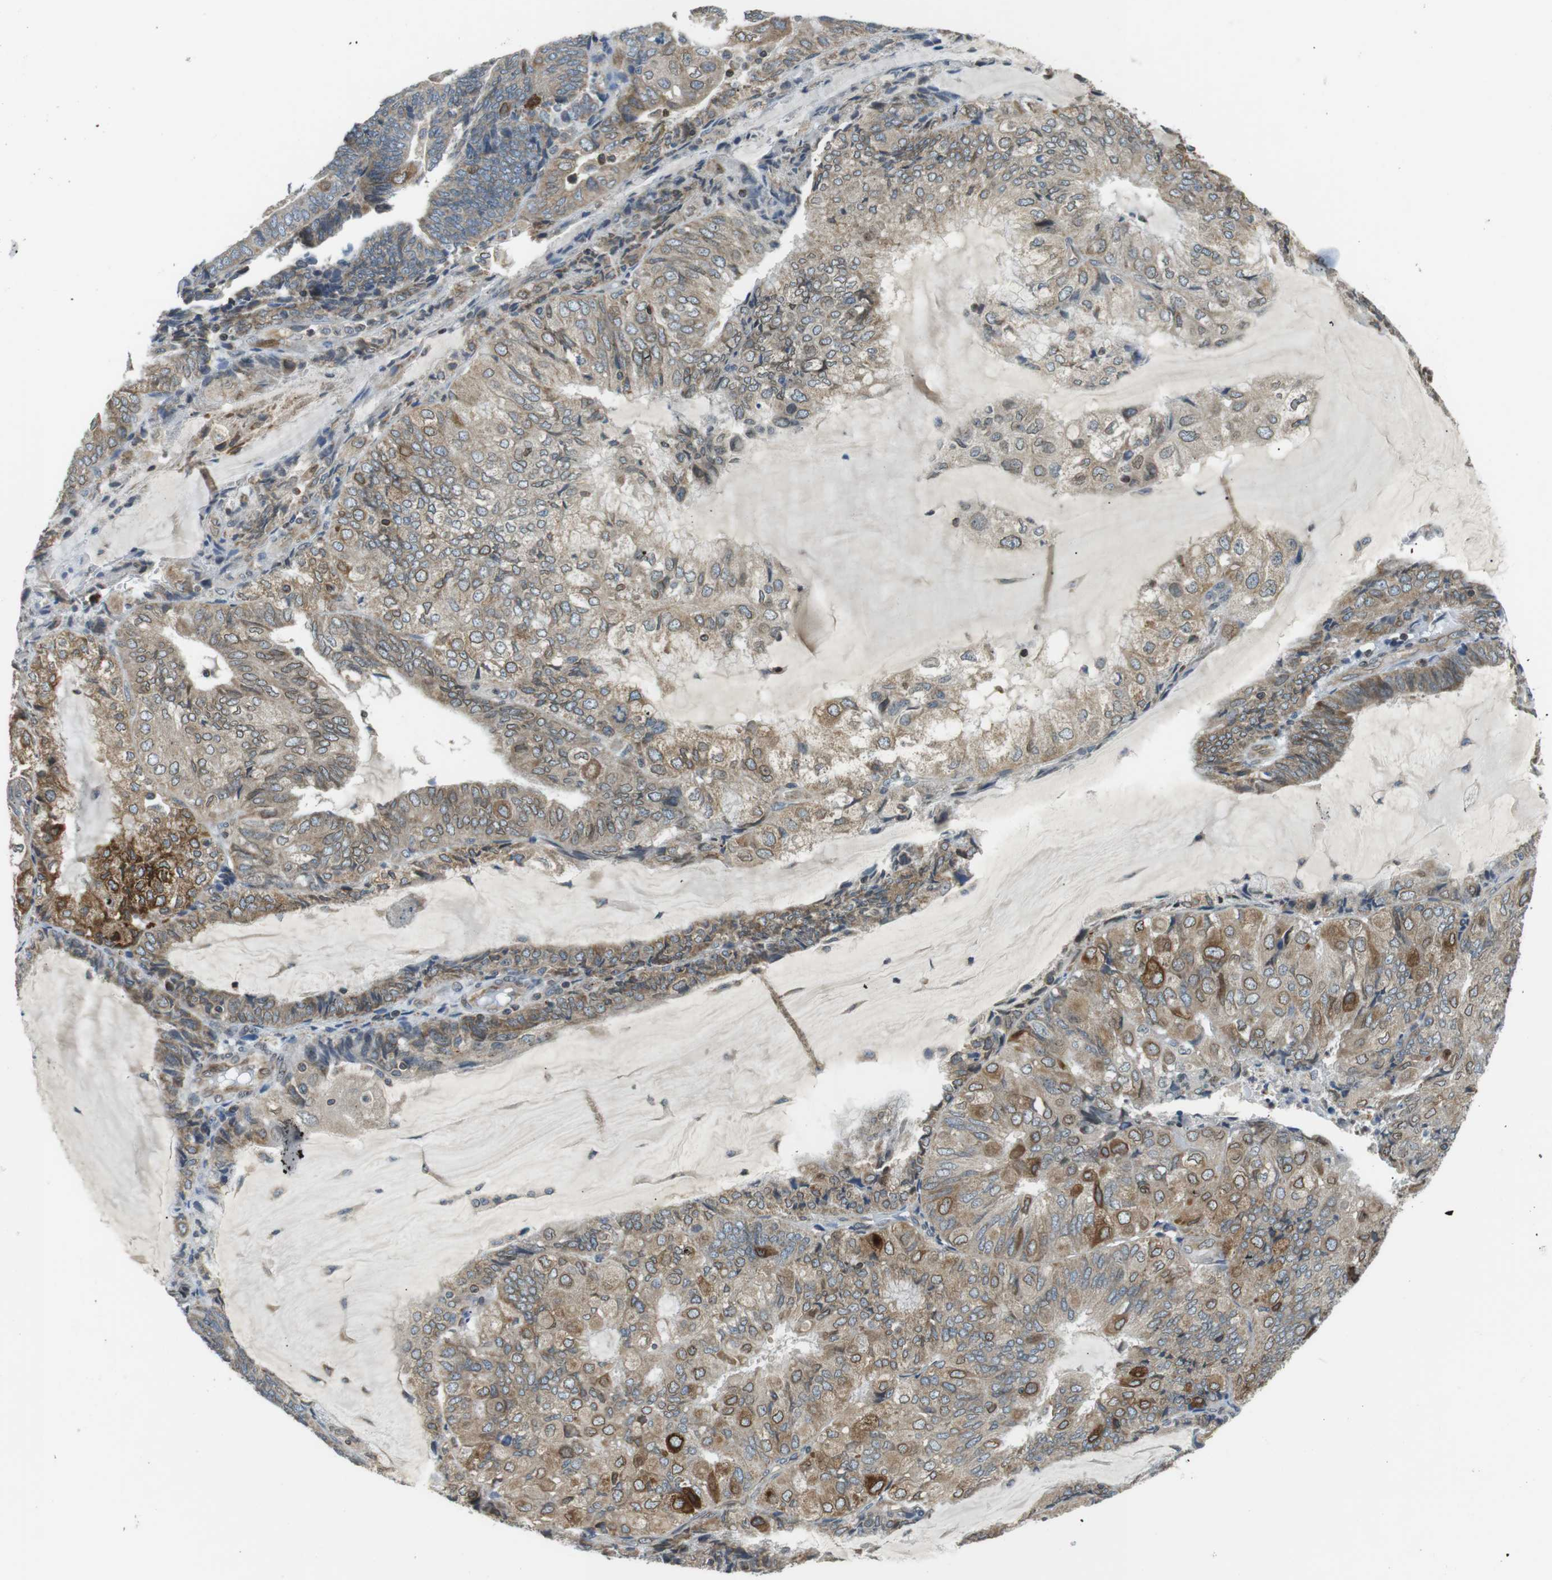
{"staining": {"intensity": "weak", "quantity": "25%-75%", "location": "cytoplasmic/membranous,nuclear"}, "tissue": "endometrial cancer", "cell_type": "Tumor cells", "image_type": "cancer", "snomed": [{"axis": "morphology", "description": "Adenocarcinoma, NOS"}, {"axis": "topography", "description": "Endometrium"}], "caption": "Human adenocarcinoma (endometrial) stained with a protein marker reveals weak staining in tumor cells.", "gene": "TMX4", "patient": {"sex": "female", "age": 81}}